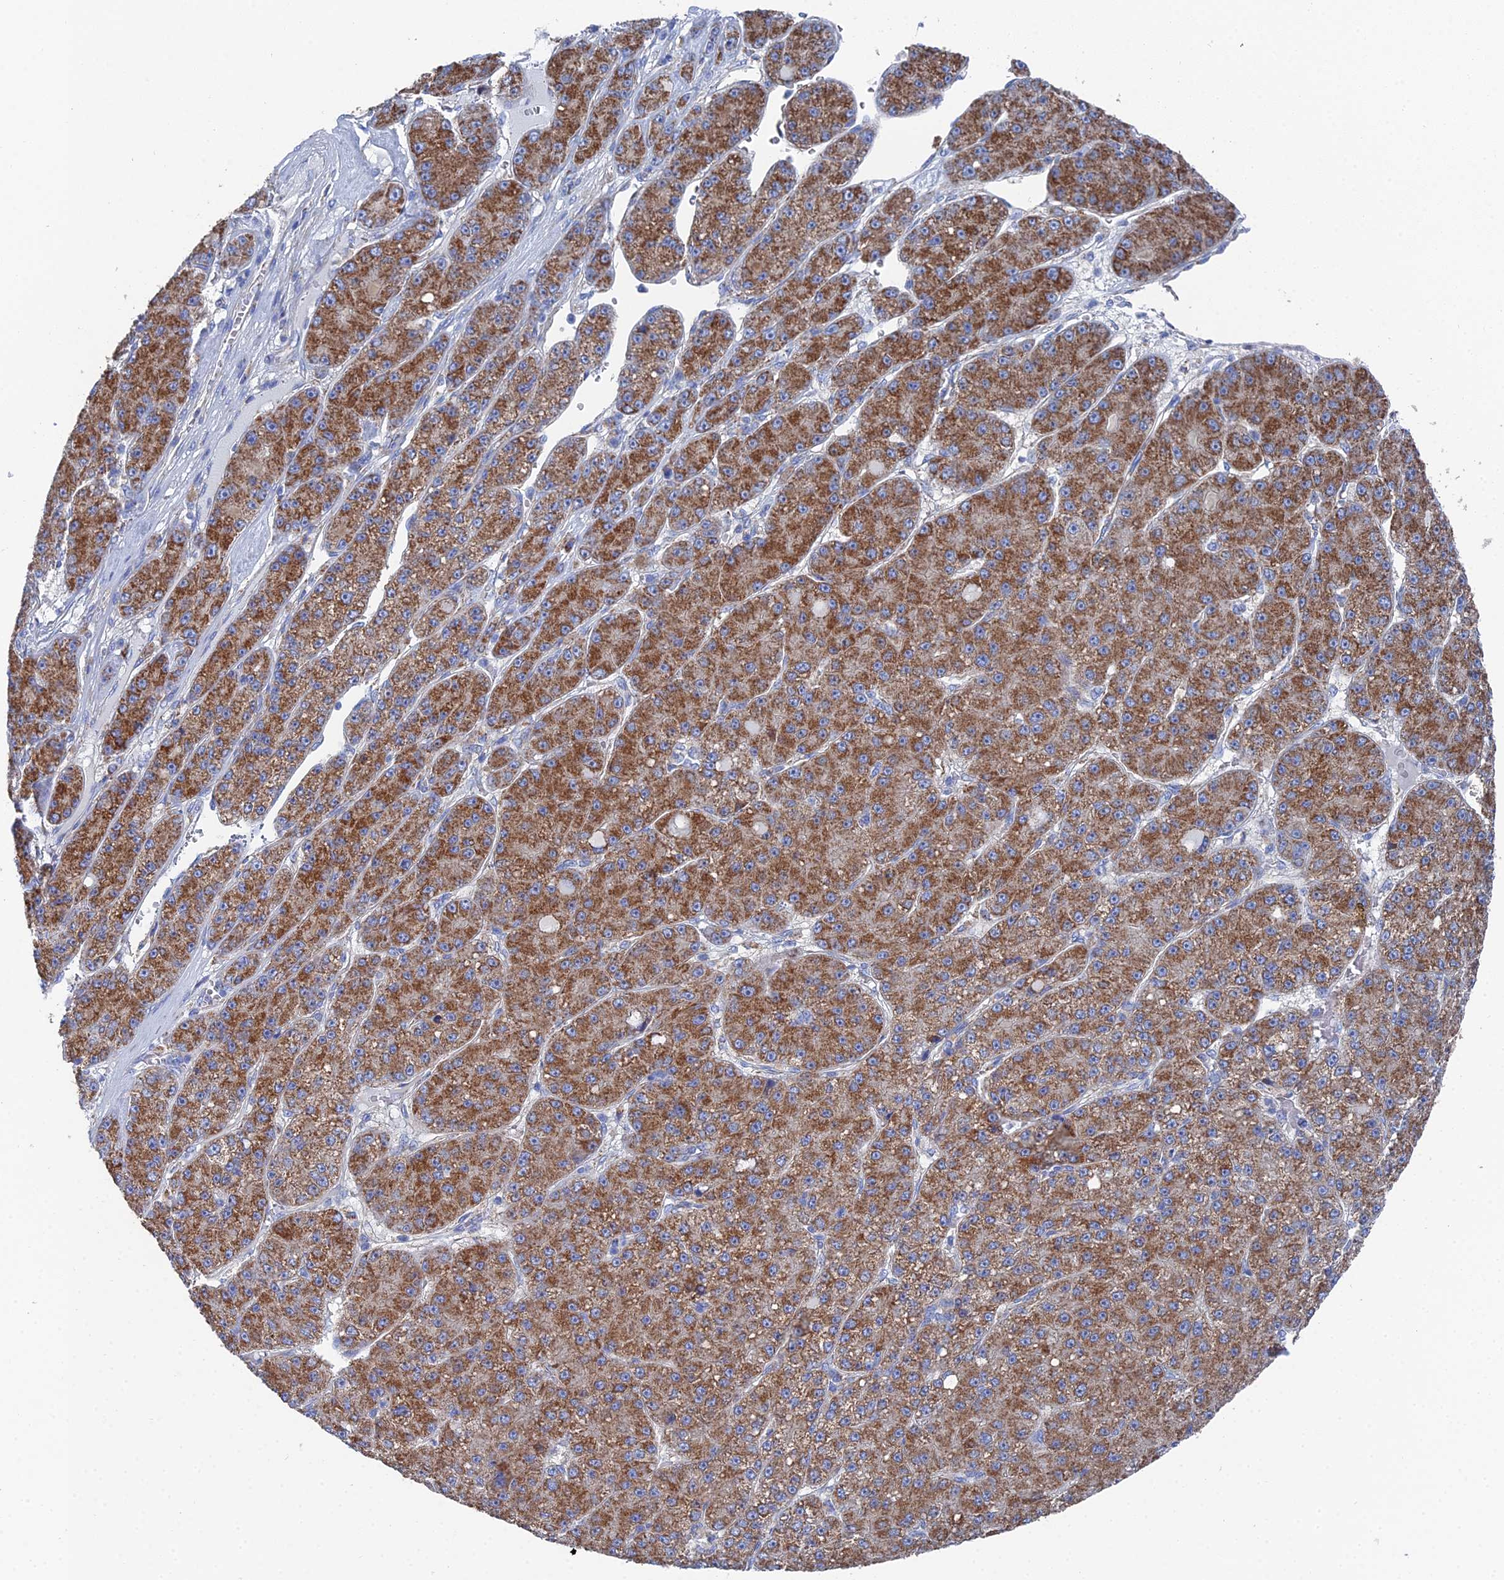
{"staining": {"intensity": "strong", "quantity": ">75%", "location": "cytoplasmic/membranous"}, "tissue": "liver cancer", "cell_type": "Tumor cells", "image_type": "cancer", "snomed": [{"axis": "morphology", "description": "Carcinoma, Hepatocellular, NOS"}, {"axis": "topography", "description": "Liver"}], "caption": "Liver hepatocellular carcinoma was stained to show a protein in brown. There is high levels of strong cytoplasmic/membranous expression in about >75% of tumor cells.", "gene": "IFT80", "patient": {"sex": "male", "age": 67}}